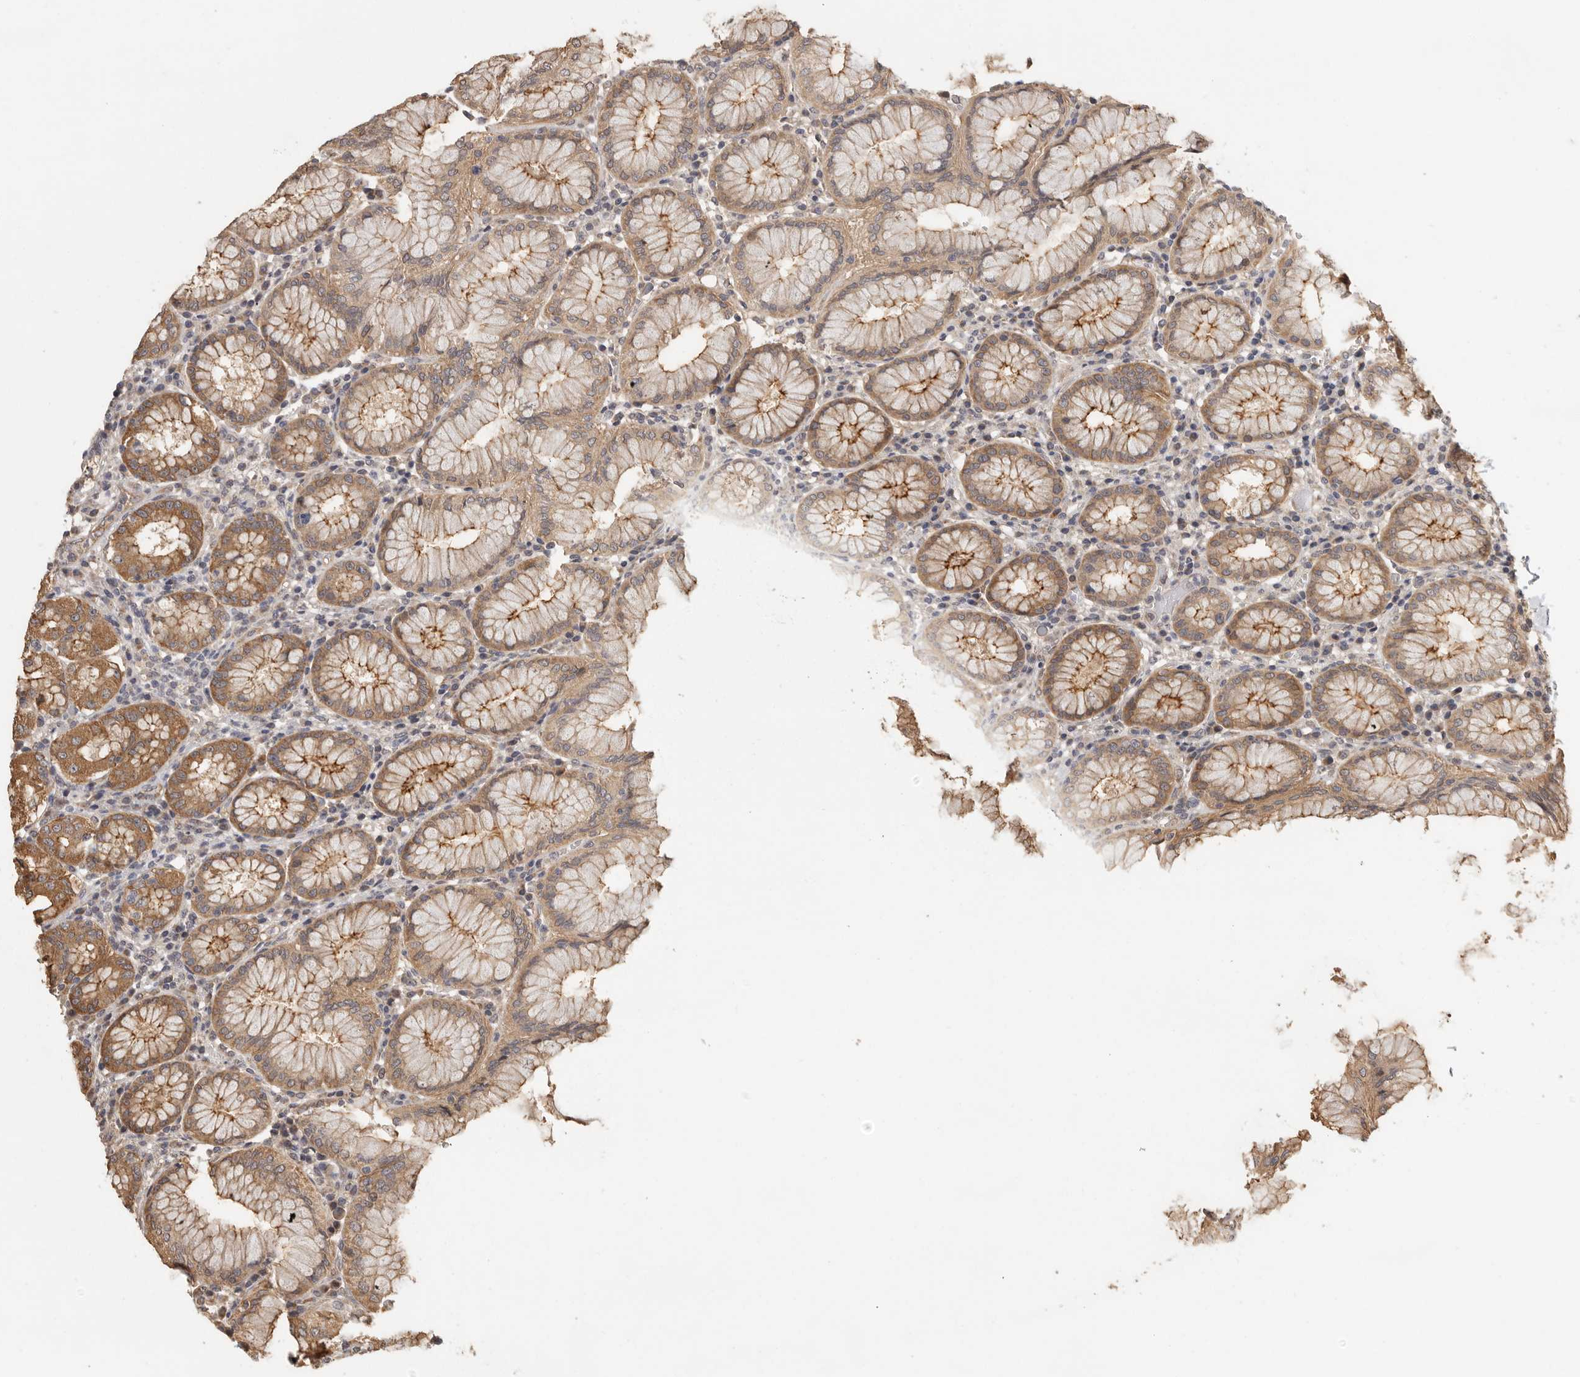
{"staining": {"intensity": "moderate", "quantity": ">75%", "location": "cytoplasmic/membranous"}, "tissue": "stomach", "cell_type": "Glandular cells", "image_type": "normal", "snomed": [{"axis": "morphology", "description": "Normal tissue, NOS"}, {"axis": "topography", "description": "Stomach"}, {"axis": "topography", "description": "Stomach, lower"}], "caption": "Glandular cells exhibit medium levels of moderate cytoplasmic/membranous positivity in about >75% of cells in benign human stomach.", "gene": "BAIAP2", "patient": {"sex": "female", "age": 56}}